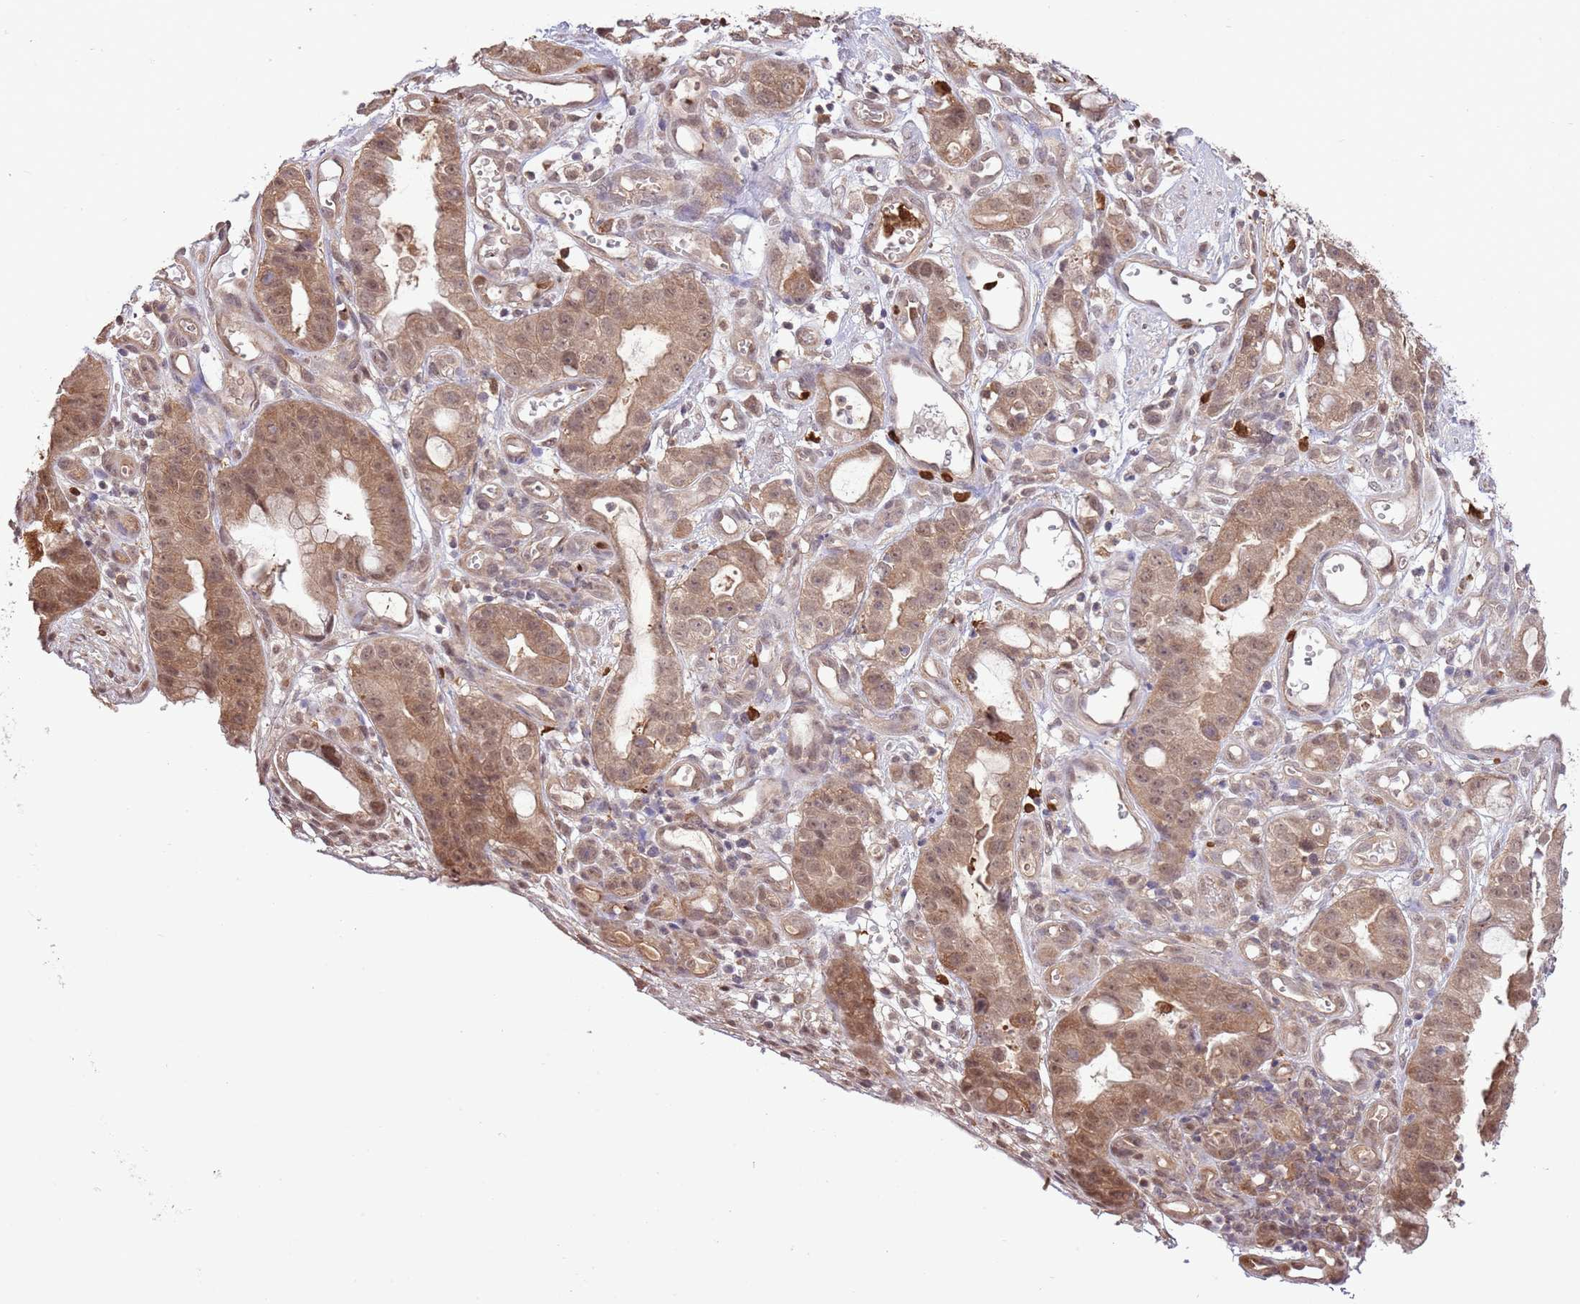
{"staining": {"intensity": "moderate", "quantity": ">75%", "location": "cytoplasmic/membranous,nuclear"}, "tissue": "stomach cancer", "cell_type": "Tumor cells", "image_type": "cancer", "snomed": [{"axis": "morphology", "description": "Adenocarcinoma, NOS"}, {"axis": "topography", "description": "Stomach"}], "caption": "This micrograph shows adenocarcinoma (stomach) stained with IHC to label a protein in brown. The cytoplasmic/membranous and nuclear of tumor cells show moderate positivity for the protein. Nuclei are counter-stained blue.", "gene": "AMIGO1", "patient": {"sex": "male", "age": 55}}